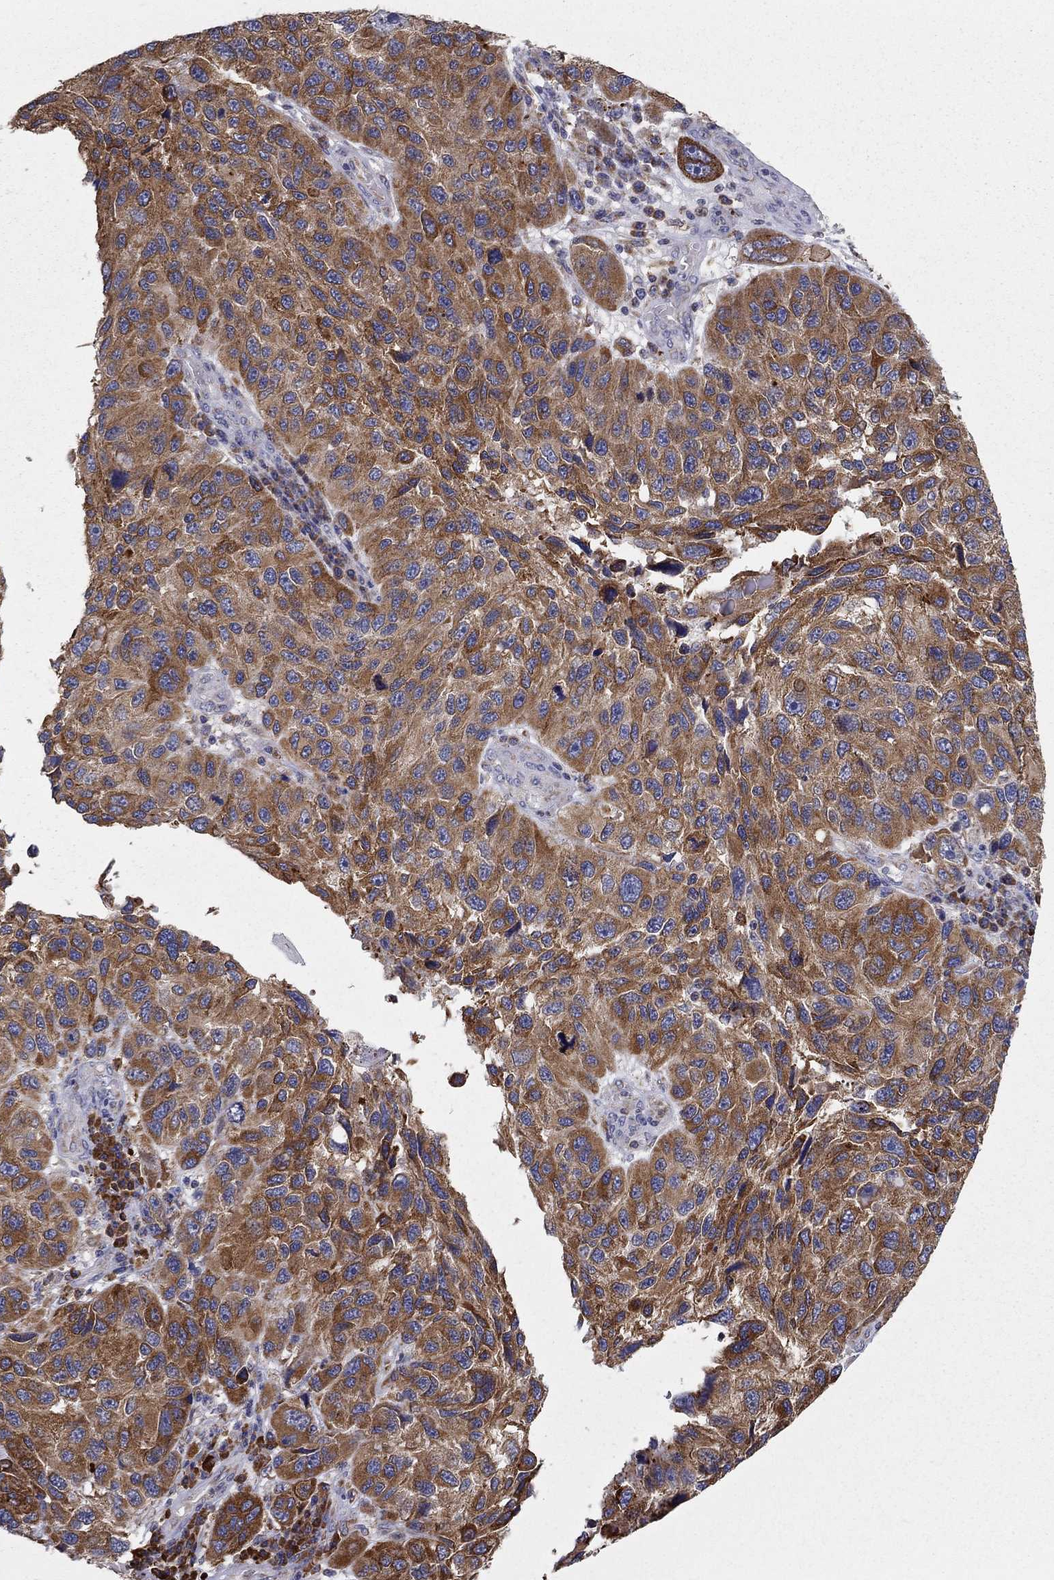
{"staining": {"intensity": "strong", "quantity": ">75%", "location": "cytoplasmic/membranous"}, "tissue": "melanoma", "cell_type": "Tumor cells", "image_type": "cancer", "snomed": [{"axis": "morphology", "description": "Malignant melanoma, NOS"}, {"axis": "topography", "description": "Skin"}], "caption": "Immunohistochemistry (IHC) photomicrograph of neoplastic tissue: human melanoma stained using immunohistochemistry (IHC) displays high levels of strong protein expression localized specifically in the cytoplasmic/membranous of tumor cells, appearing as a cytoplasmic/membranous brown color.", "gene": "PRDX4", "patient": {"sex": "male", "age": 53}}